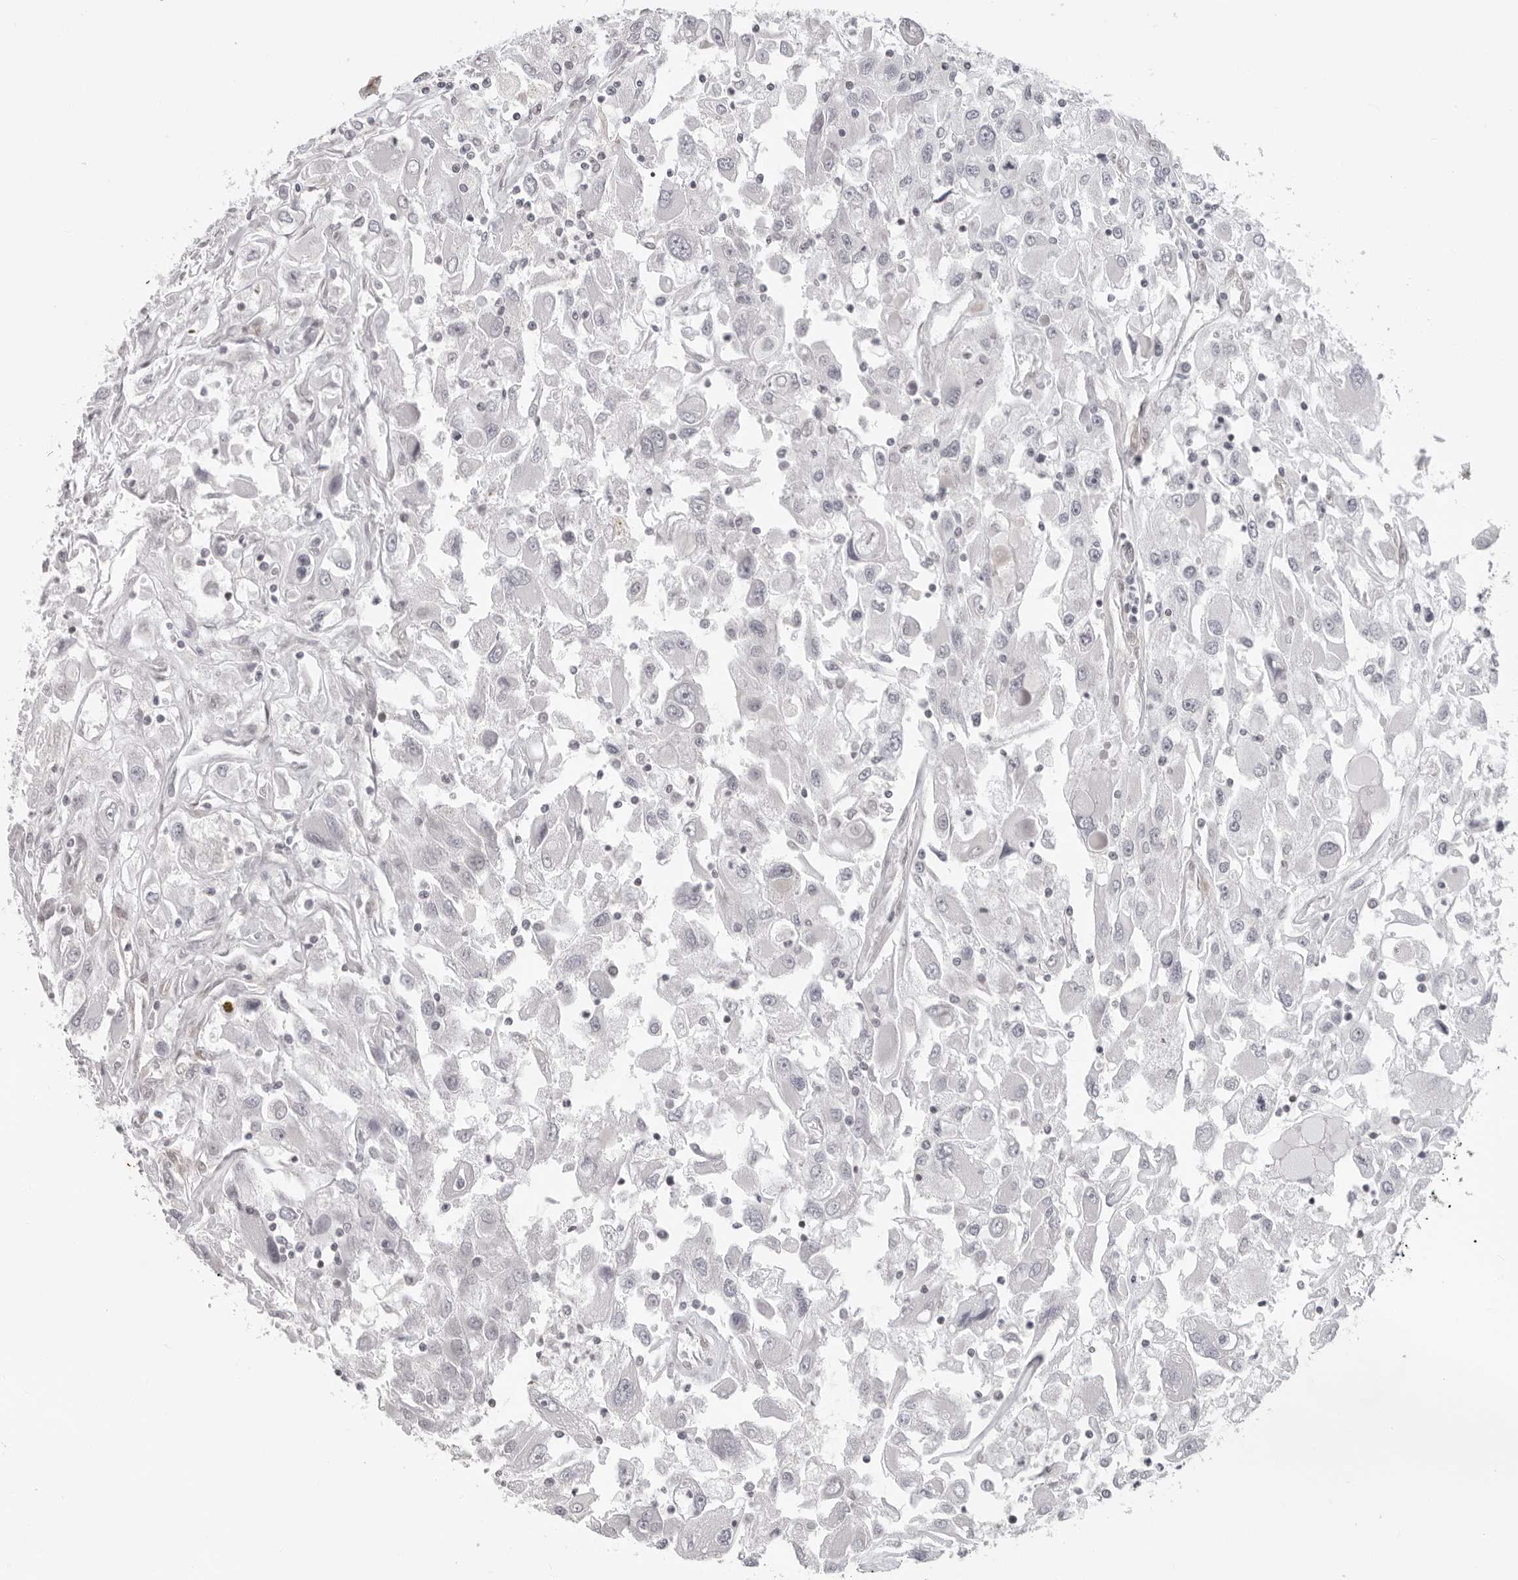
{"staining": {"intensity": "negative", "quantity": "none", "location": "none"}, "tissue": "renal cancer", "cell_type": "Tumor cells", "image_type": "cancer", "snomed": [{"axis": "morphology", "description": "Adenocarcinoma, NOS"}, {"axis": "topography", "description": "Kidney"}], "caption": "Renal cancer was stained to show a protein in brown. There is no significant positivity in tumor cells. (DAB immunohistochemistry (IHC) with hematoxylin counter stain).", "gene": "CASP7", "patient": {"sex": "female", "age": 52}}